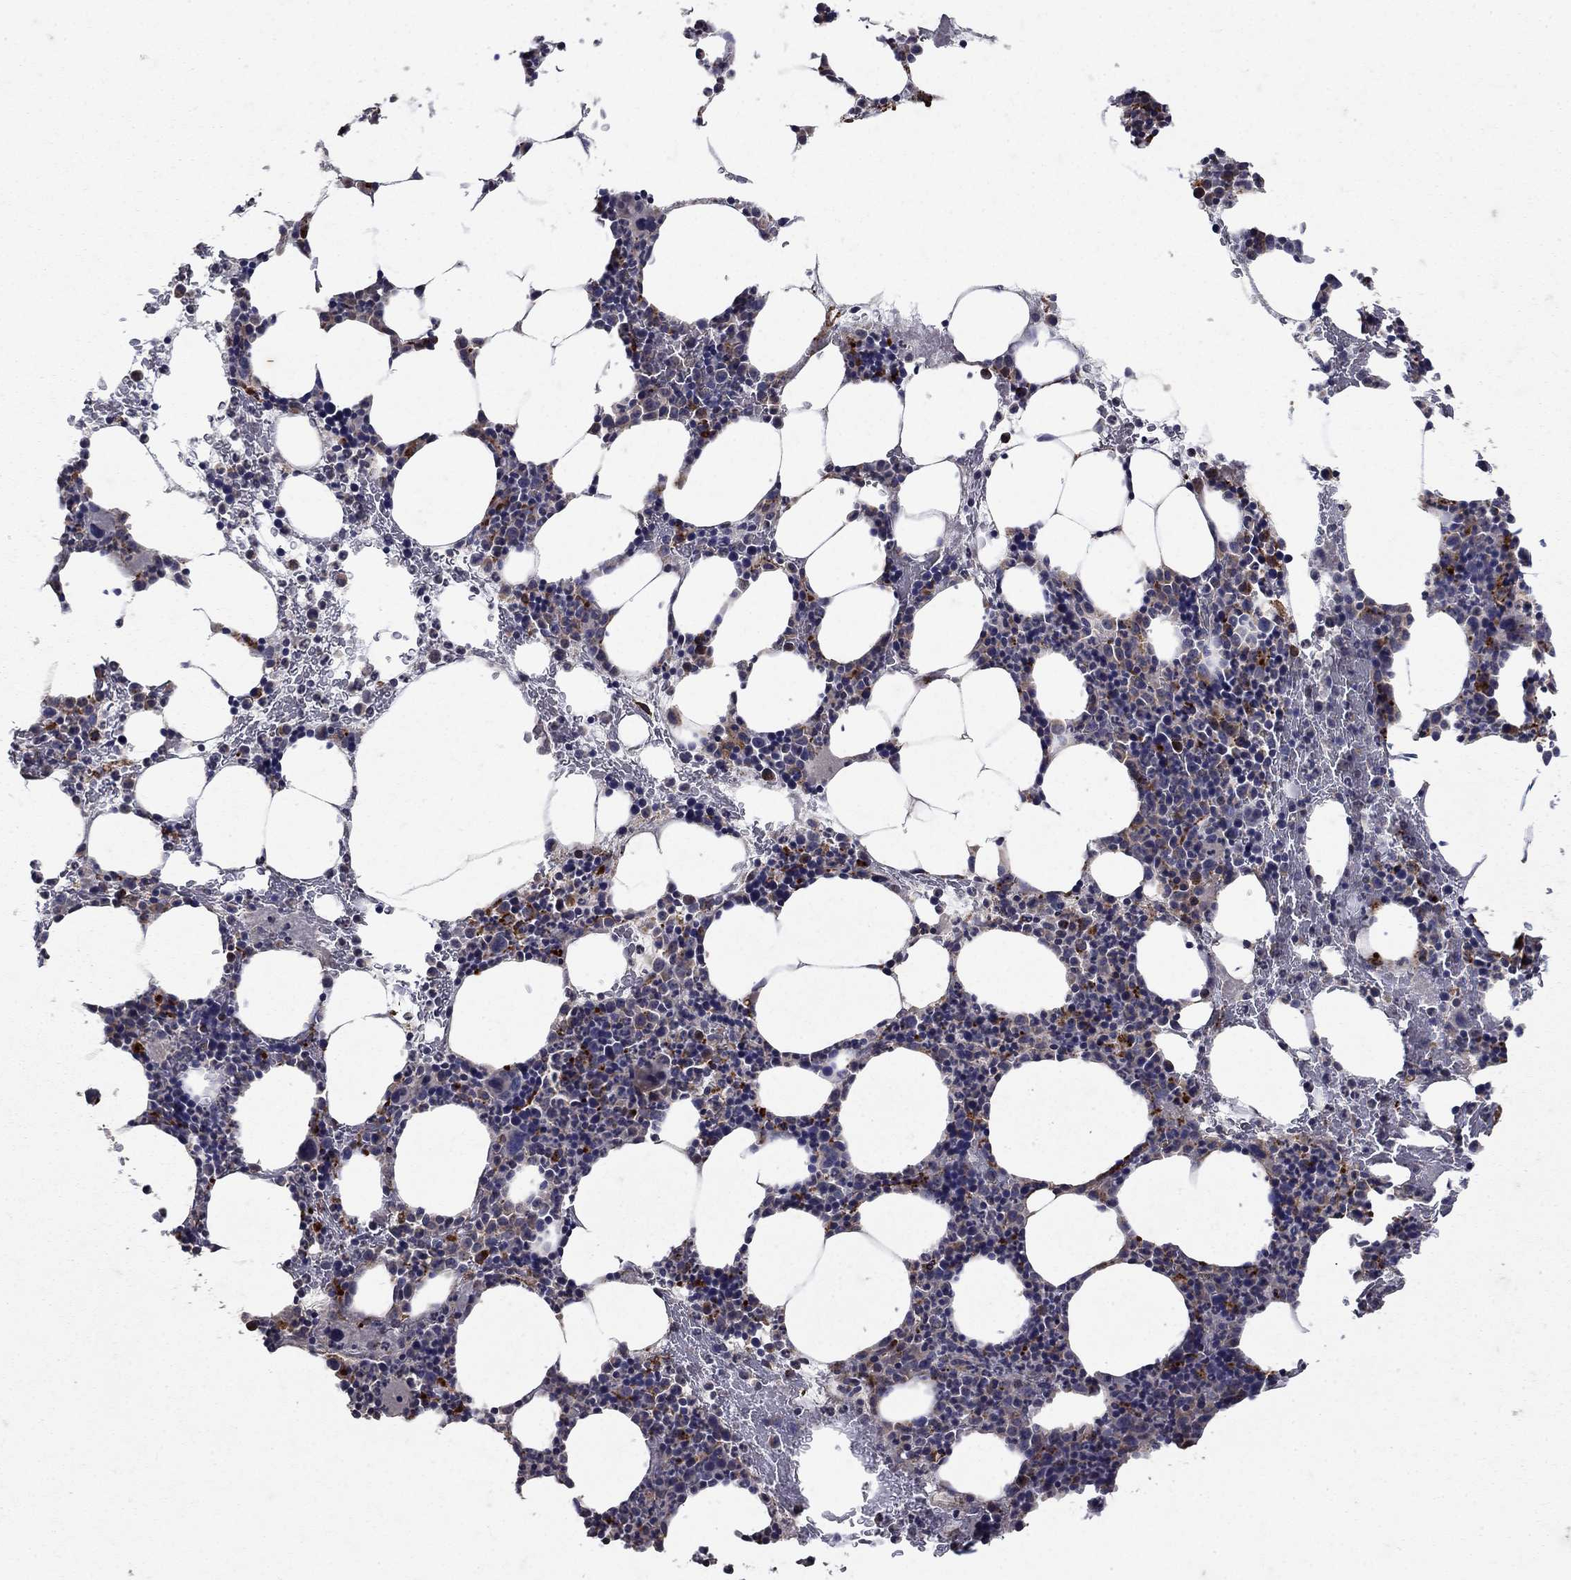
{"staining": {"intensity": "moderate", "quantity": "<25%", "location": "cytoplasmic/membranous"}, "tissue": "bone marrow", "cell_type": "Hematopoietic cells", "image_type": "normal", "snomed": [{"axis": "morphology", "description": "Normal tissue, NOS"}, {"axis": "topography", "description": "Bone marrow"}], "caption": "Immunohistochemical staining of normal bone marrow exhibits <25% levels of moderate cytoplasmic/membranous protein expression in approximately <25% of hematopoietic cells.", "gene": "NPC2", "patient": {"sex": "male", "age": 83}}